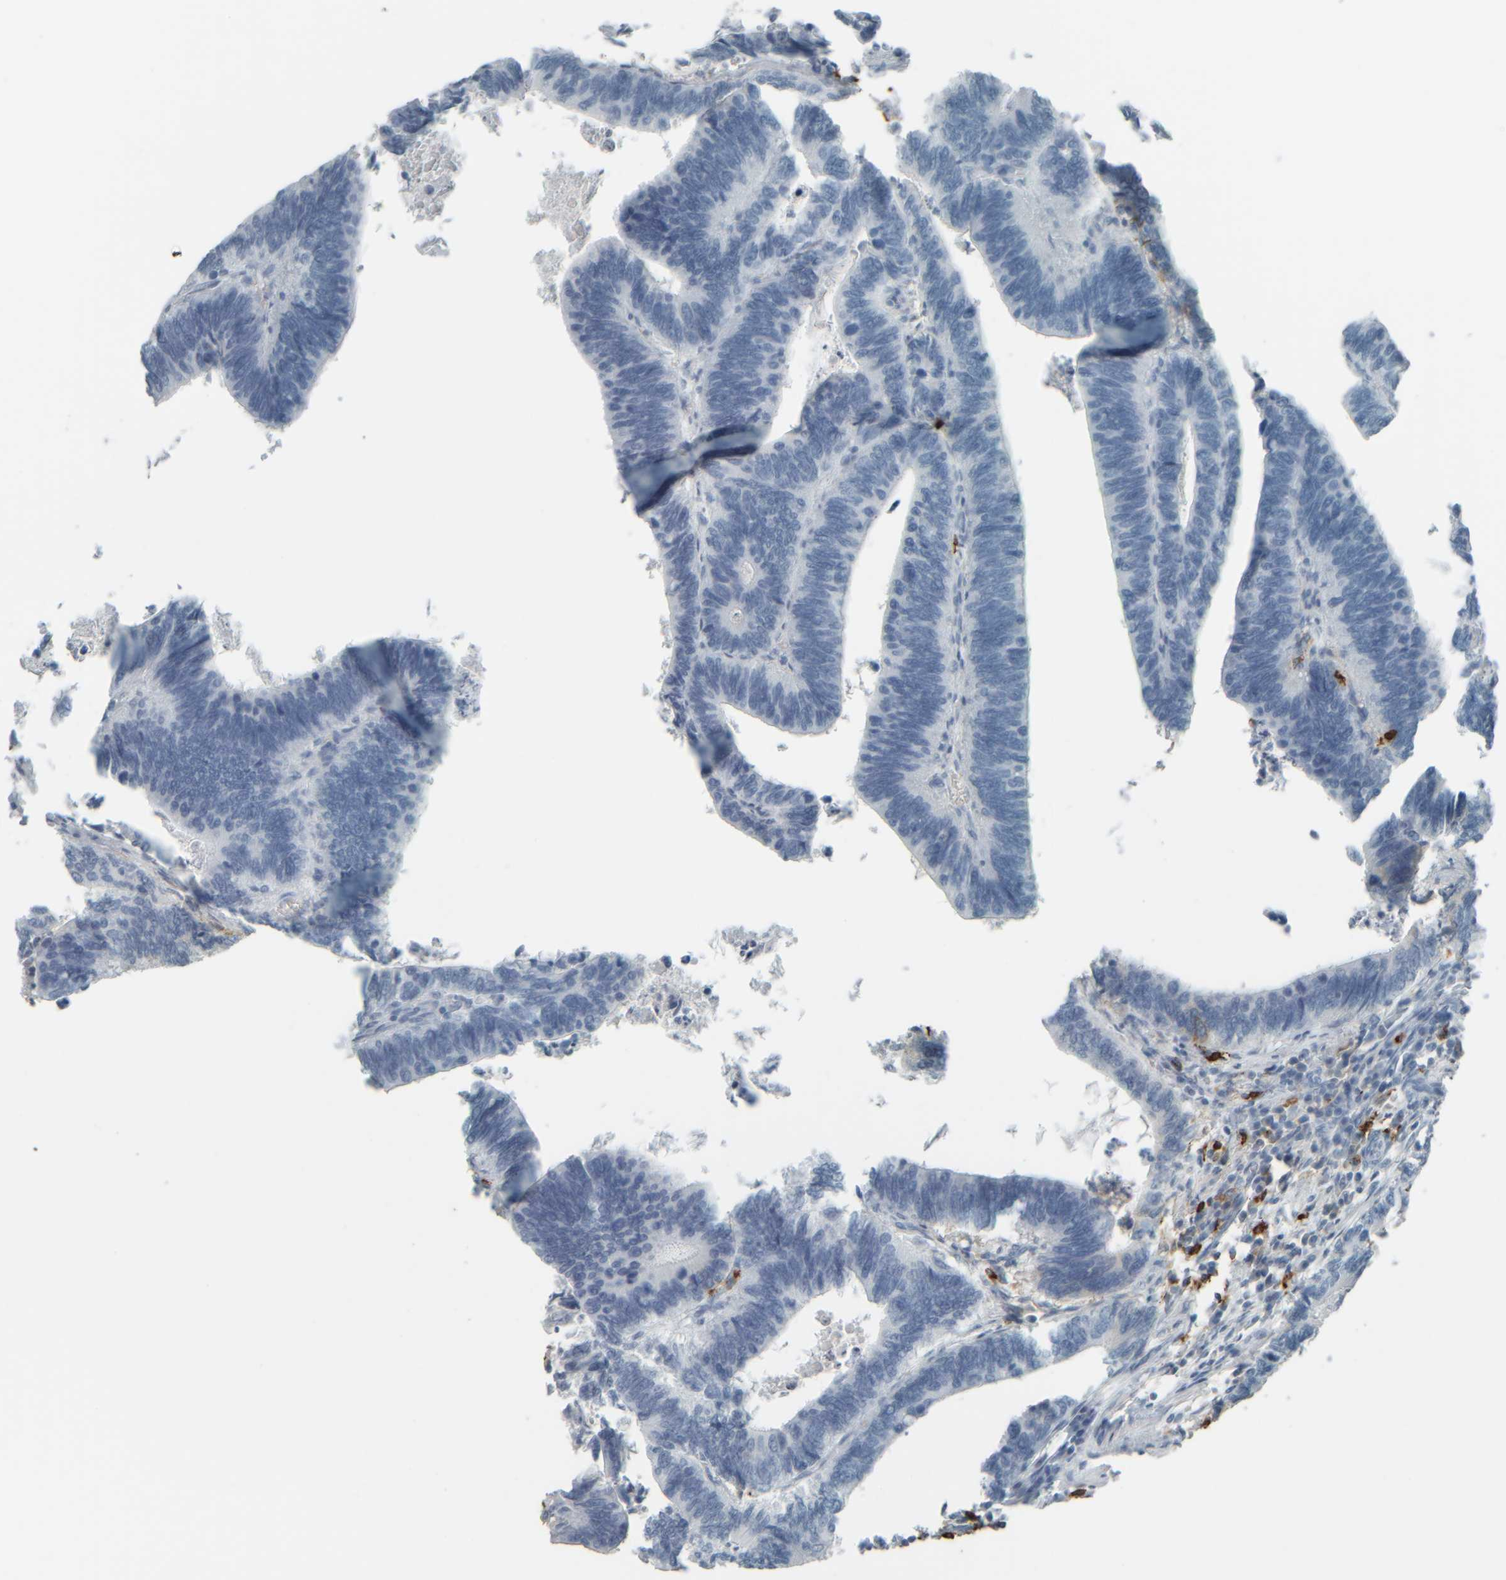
{"staining": {"intensity": "negative", "quantity": "none", "location": "none"}, "tissue": "colorectal cancer", "cell_type": "Tumor cells", "image_type": "cancer", "snomed": [{"axis": "morphology", "description": "Adenocarcinoma, NOS"}, {"axis": "topography", "description": "Colon"}], "caption": "Immunohistochemical staining of human colorectal cancer exhibits no significant positivity in tumor cells.", "gene": "TPSAB1", "patient": {"sex": "male", "age": 72}}